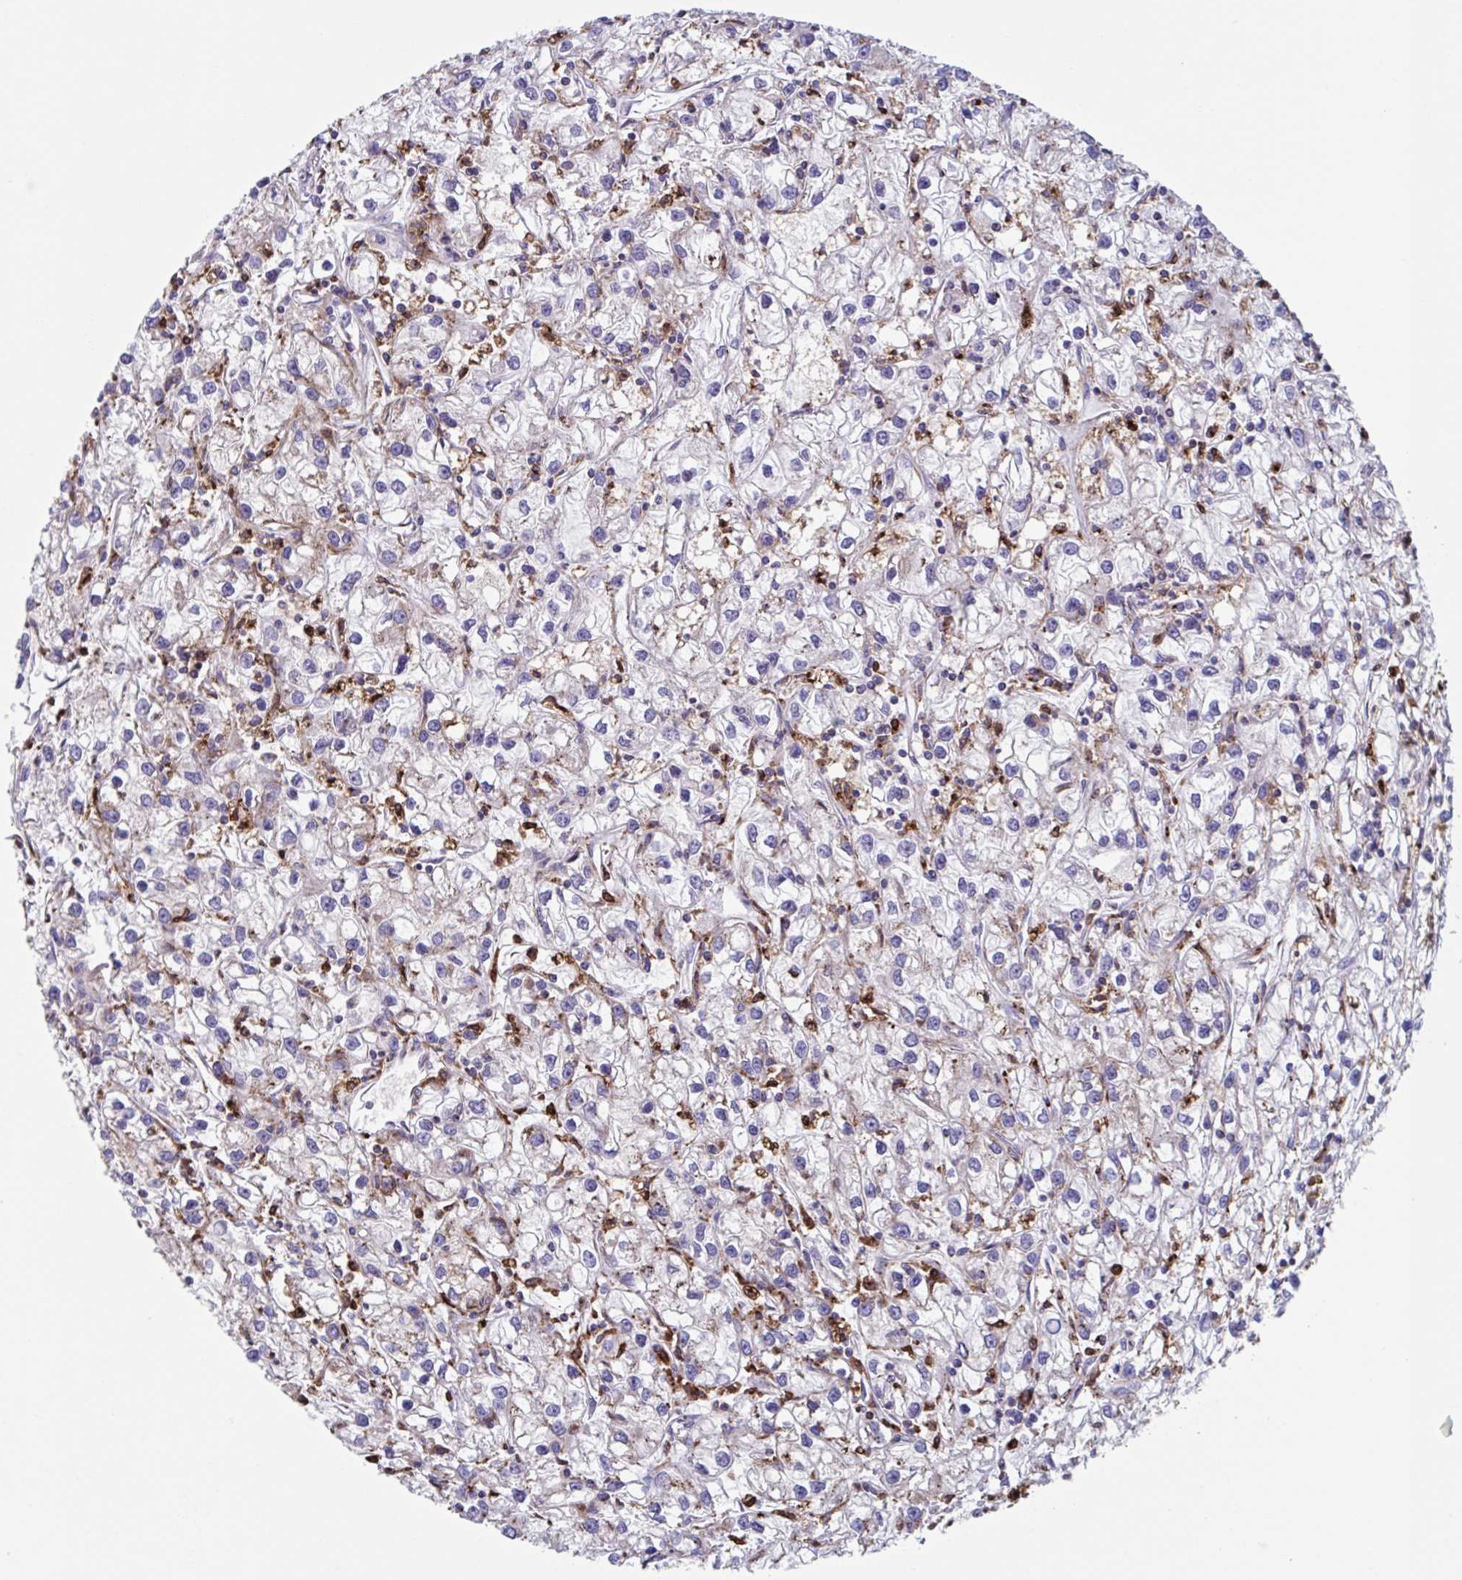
{"staining": {"intensity": "negative", "quantity": "none", "location": "none"}, "tissue": "renal cancer", "cell_type": "Tumor cells", "image_type": "cancer", "snomed": [{"axis": "morphology", "description": "Adenocarcinoma, NOS"}, {"axis": "topography", "description": "Kidney"}], "caption": "DAB immunohistochemical staining of human renal cancer (adenocarcinoma) displays no significant staining in tumor cells. The staining was performed using DAB to visualize the protein expression in brown, while the nuclei were stained in blue with hematoxylin (Magnification: 20x).", "gene": "RFK", "patient": {"sex": "female", "age": 59}}